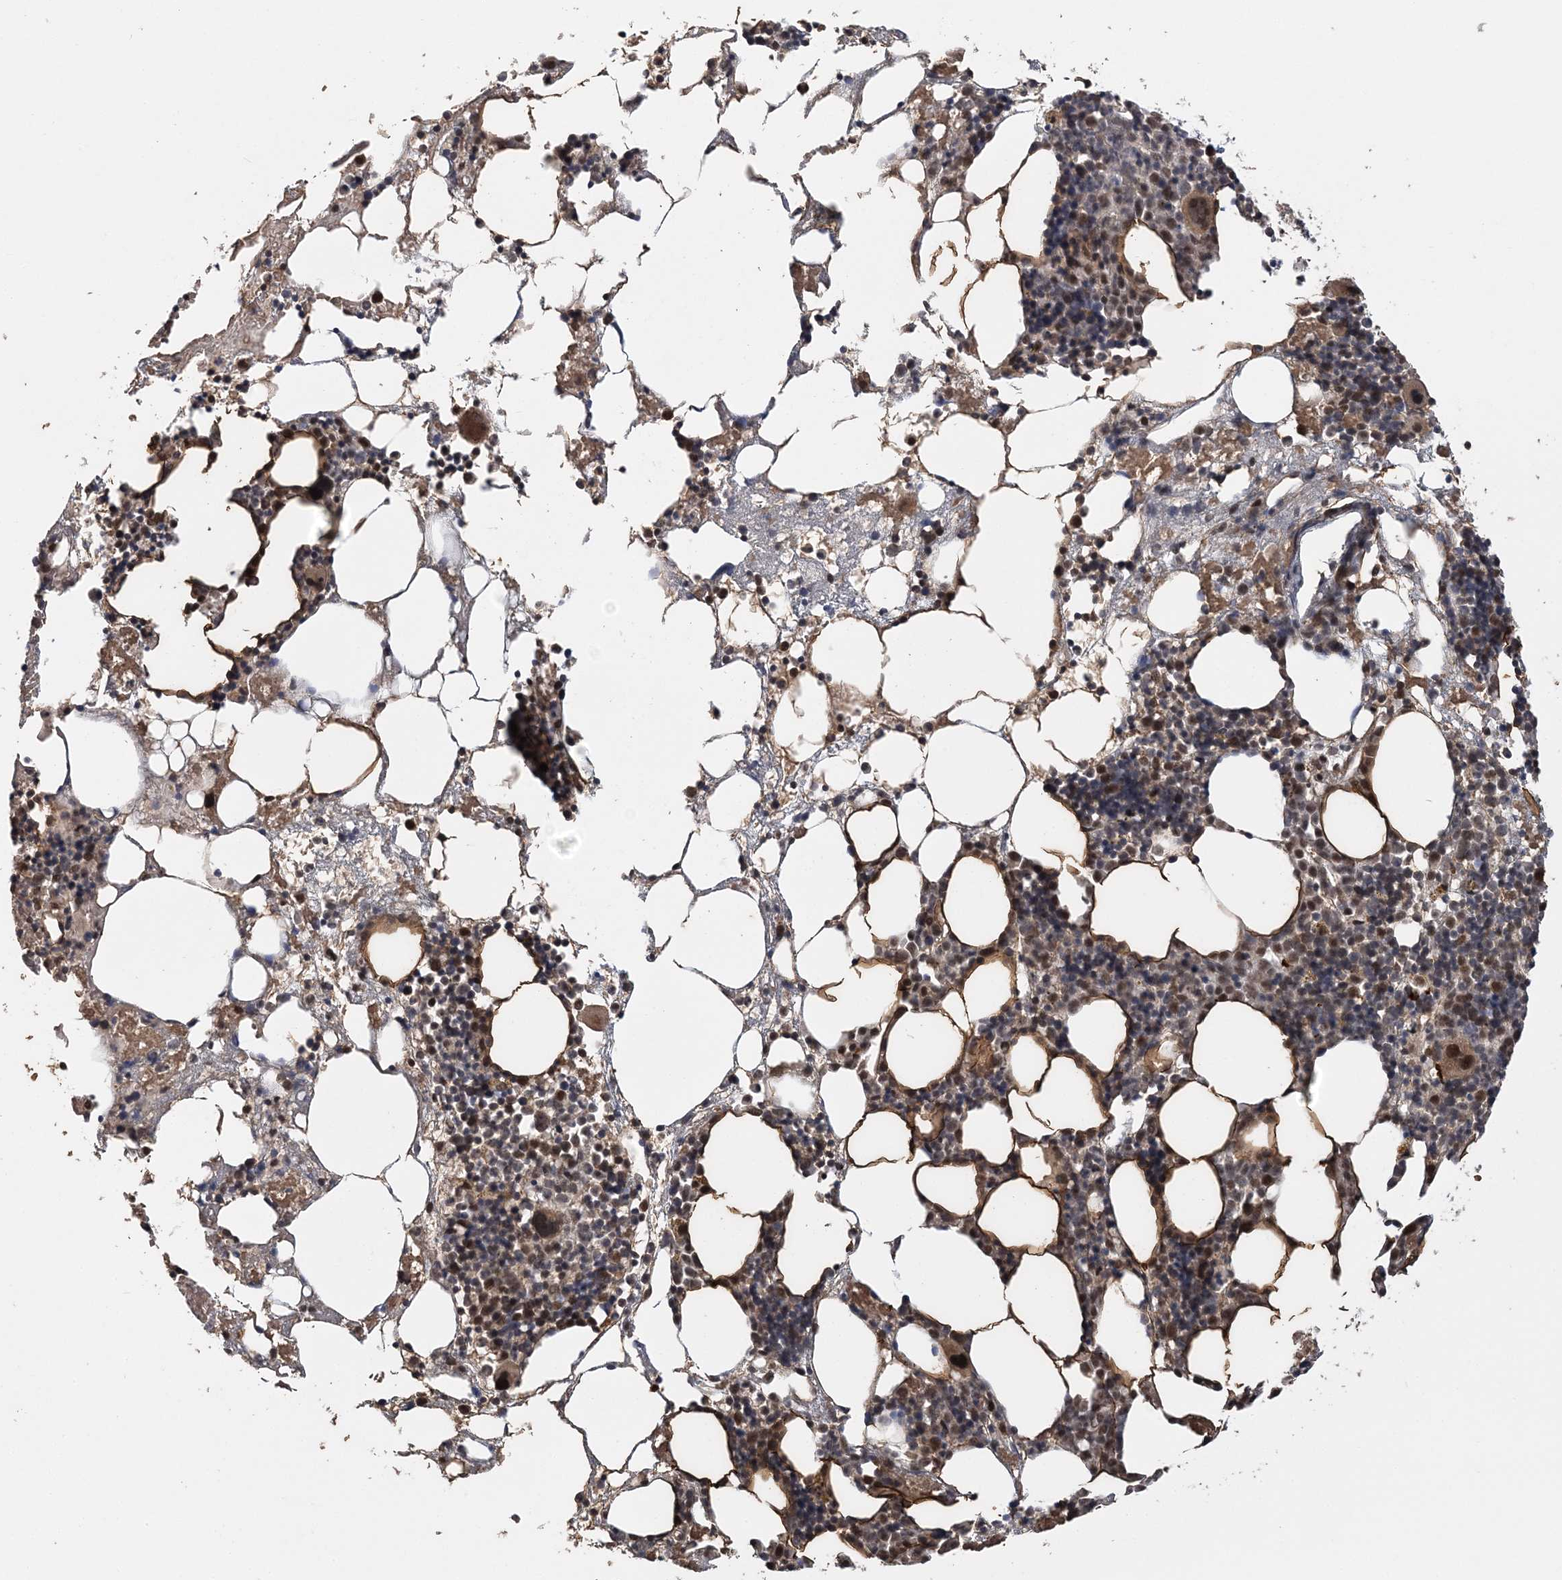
{"staining": {"intensity": "moderate", "quantity": "25%-75%", "location": "cytoplasmic/membranous,nuclear"}, "tissue": "bone marrow", "cell_type": "Hematopoietic cells", "image_type": "normal", "snomed": [{"axis": "morphology", "description": "Normal tissue, NOS"}, {"axis": "topography", "description": "Bone marrow"}], "caption": "Hematopoietic cells show moderate cytoplasmic/membranous,nuclear staining in approximately 25%-75% of cells in normal bone marrow. (Stains: DAB in brown, nuclei in blue, Microscopy: brightfield microscopy at high magnification).", "gene": "TSHZ2", "patient": {"sex": "male", "age": 48}}